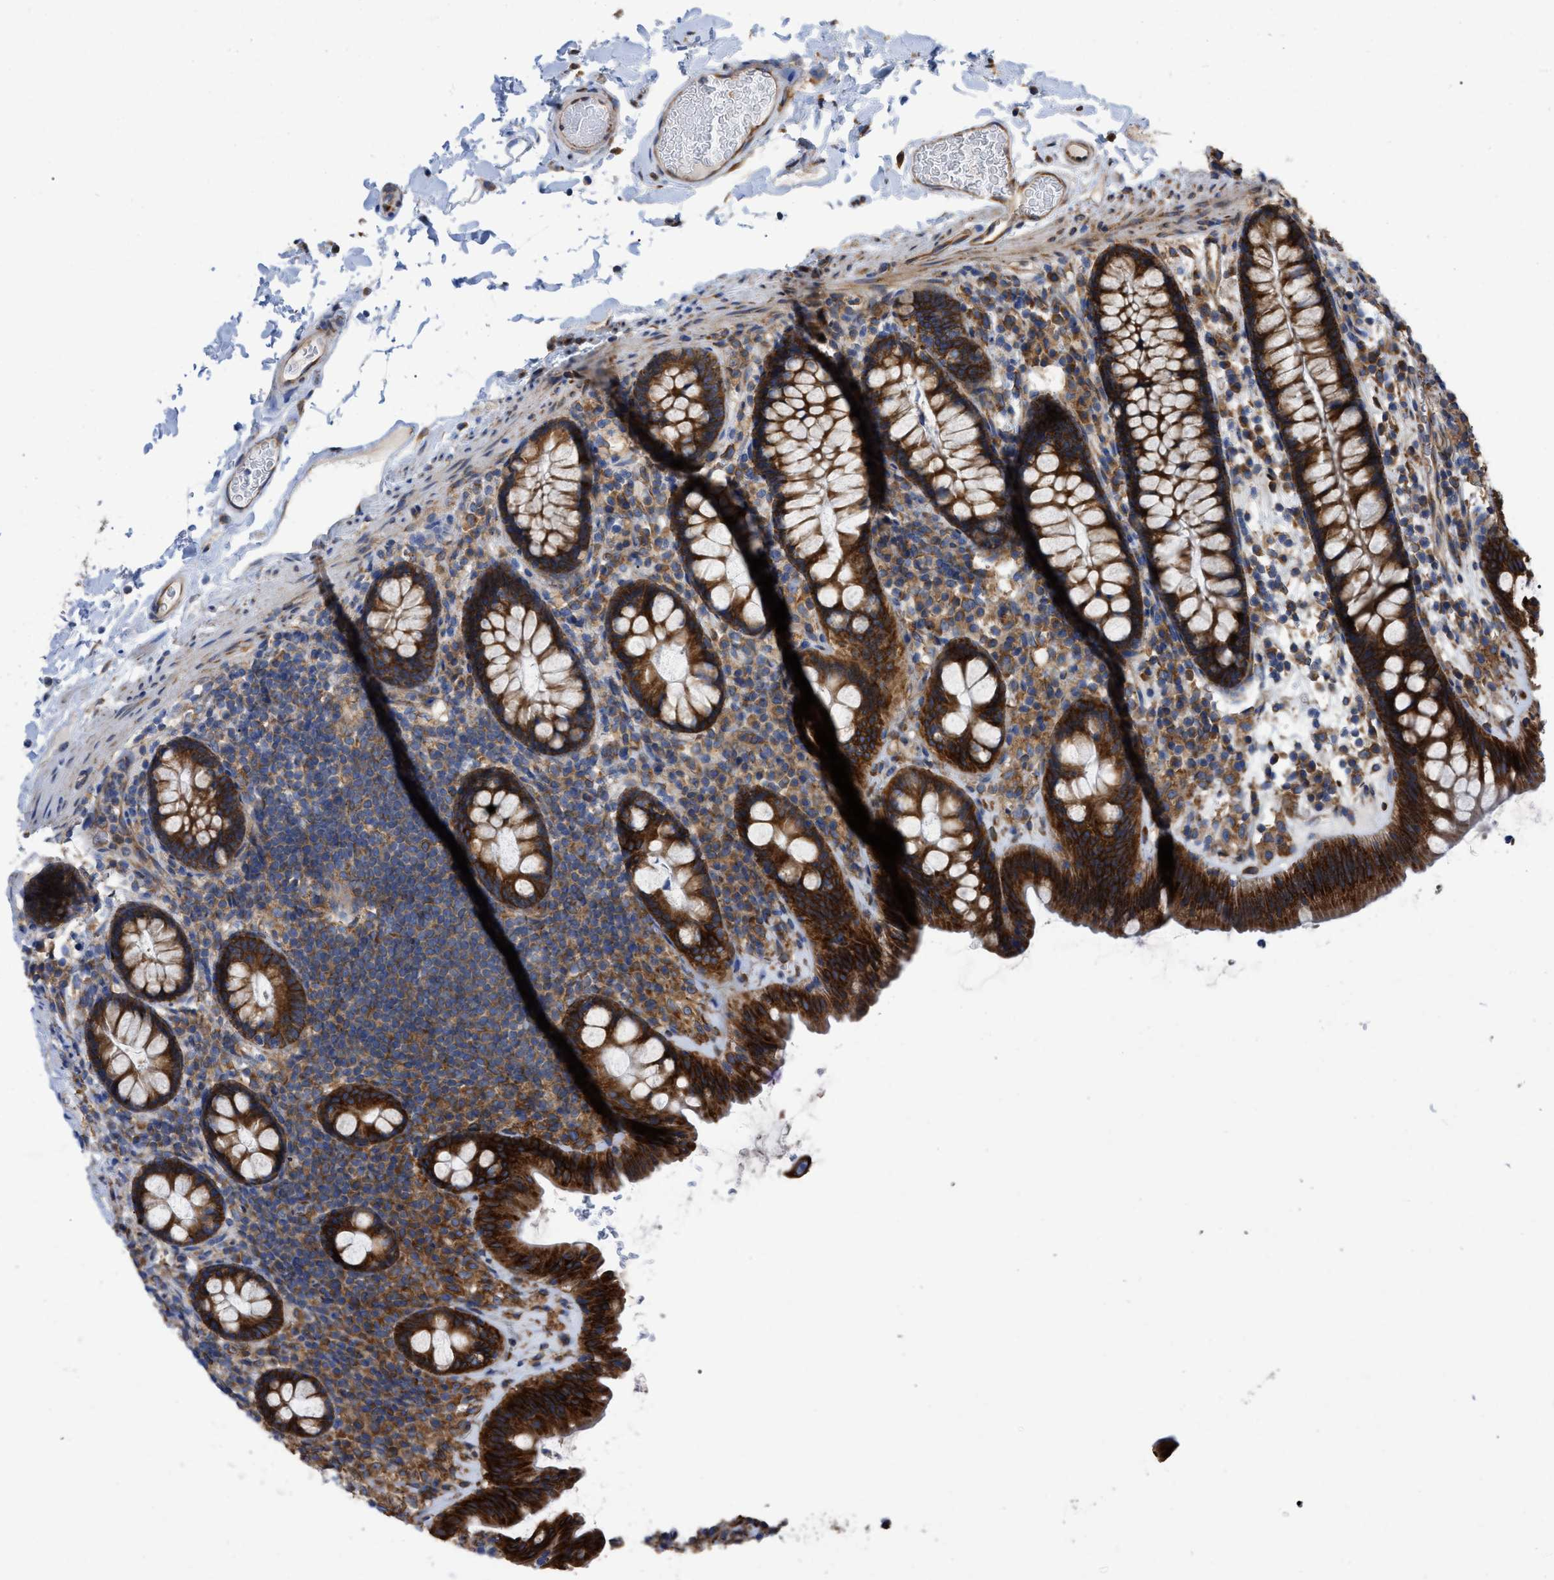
{"staining": {"intensity": "moderate", "quantity": ">75%", "location": "cytoplasmic/membranous"}, "tissue": "colon", "cell_type": "Endothelial cells", "image_type": "normal", "snomed": [{"axis": "morphology", "description": "Normal tissue, NOS"}, {"axis": "topography", "description": "Colon"}], "caption": "A brown stain shows moderate cytoplasmic/membranous staining of a protein in endothelial cells of unremarkable human colon.", "gene": "FAM120A", "patient": {"sex": "female", "age": 80}}